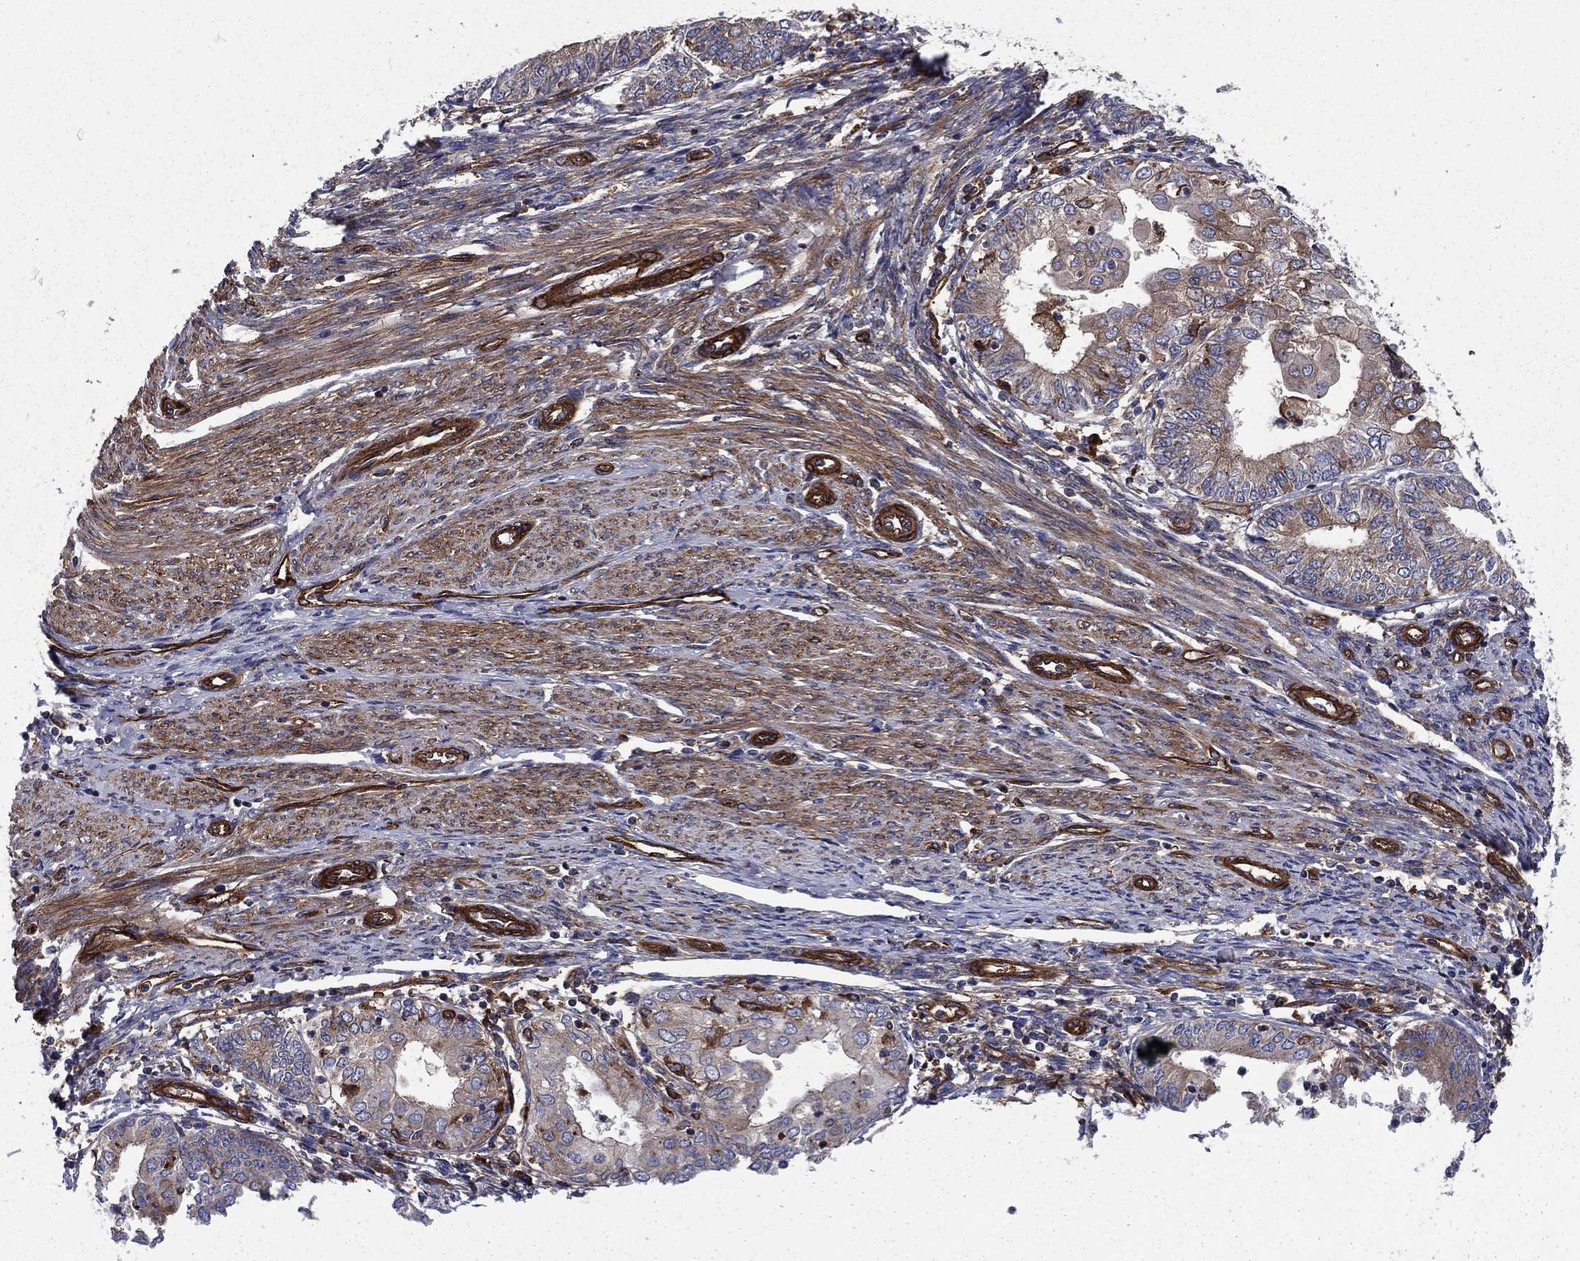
{"staining": {"intensity": "weak", "quantity": "25%-75%", "location": "cytoplasmic/membranous"}, "tissue": "endometrial cancer", "cell_type": "Tumor cells", "image_type": "cancer", "snomed": [{"axis": "morphology", "description": "Adenocarcinoma, NOS"}, {"axis": "topography", "description": "Endometrium"}], "caption": "Human adenocarcinoma (endometrial) stained with a brown dye reveals weak cytoplasmic/membranous positive staining in approximately 25%-75% of tumor cells.", "gene": "EHBP1L1", "patient": {"sex": "female", "age": 68}}